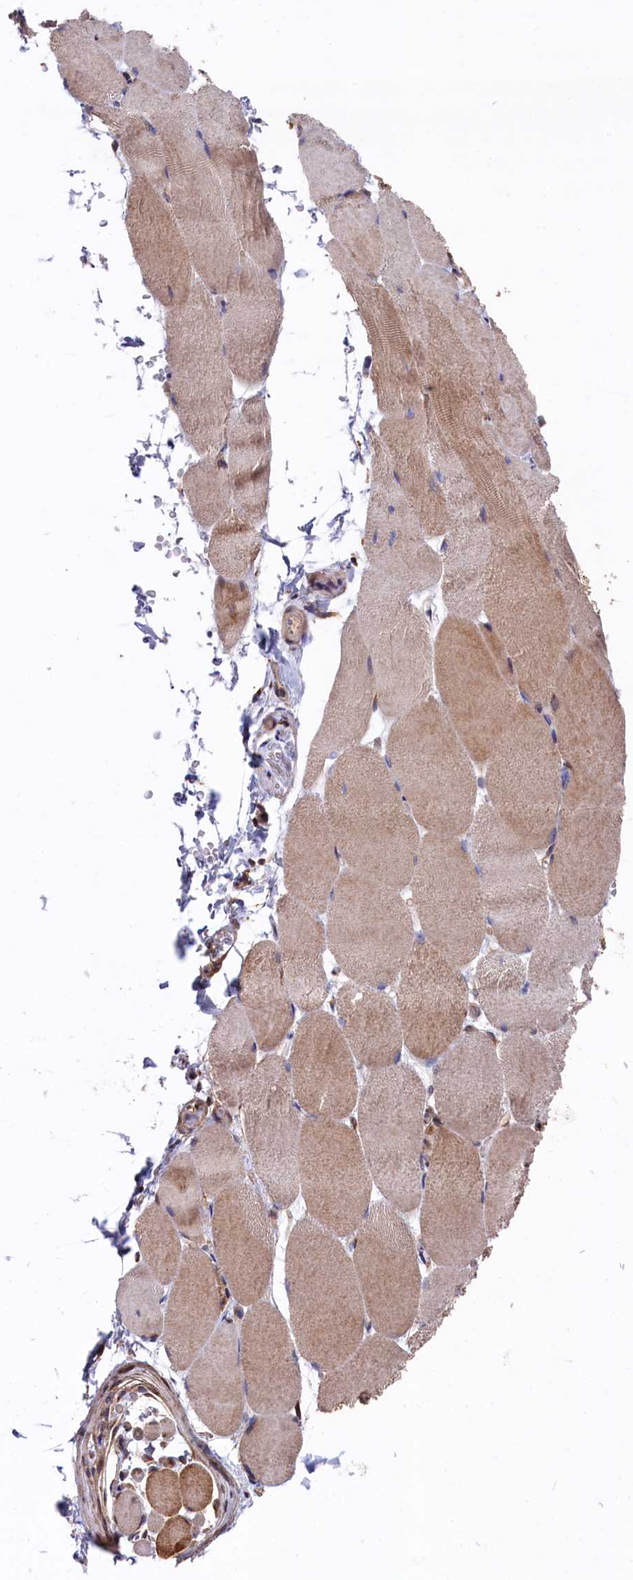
{"staining": {"intensity": "moderate", "quantity": "25%-75%", "location": "cytoplasmic/membranous"}, "tissue": "skeletal muscle", "cell_type": "Myocytes", "image_type": "normal", "snomed": [{"axis": "morphology", "description": "Normal tissue, NOS"}, {"axis": "topography", "description": "Skeletal muscle"}, {"axis": "topography", "description": "Parathyroid gland"}], "caption": "Immunohistochemistry (DAB) staining of normal human skeletal muscle exhibits moderate cytoplasmic/membranous protein positivity in about 25%-75% of myocytes. The staining was performed using DAB (3,3'-diaminobenzidine) to visualize the protein expression in brown, while the nuclei were stained in blue with hematoxylin (Magnification: 20x).", "gene": "SLC12A4", "patient": {"sex": "female", "age": 37}}